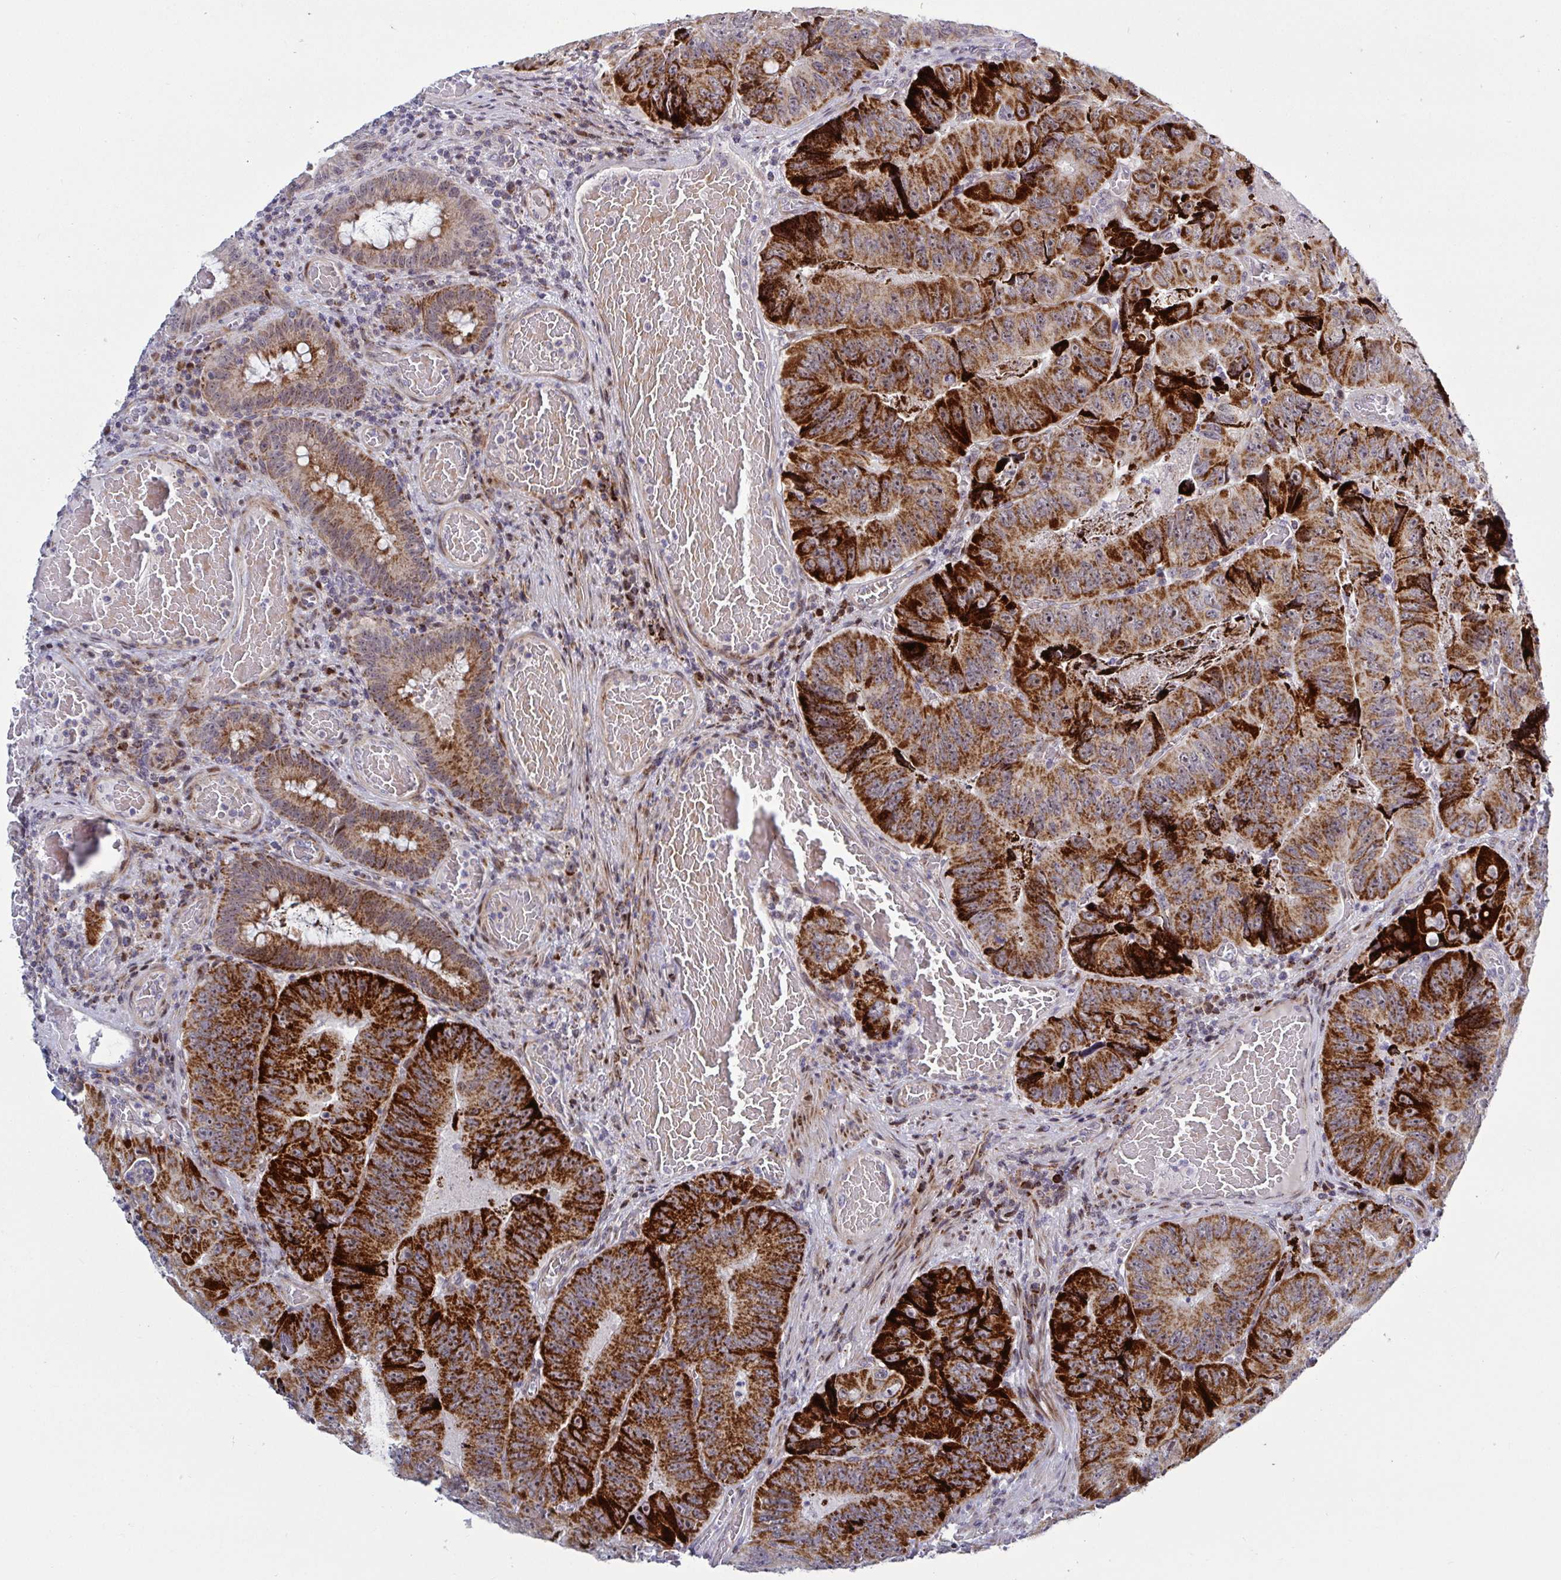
{"staining": {"intensity": "strong", "quantity": ">75%", "location": "cytoplasmic/membranous"}, "tissue": "colorectal cancer", "cell_type": "Tumor cells", "image_type": "cancer", "snomed": [{"axis": "morphology", "description": "Adenocarcinoma, NOS"}, {"axis": "topography", "description": "Colon"}], "caption": "Strong cytoplasmic/membranous protein expression is present in approximately >75% of tumor cells in colorectal cancer.", "gene": "DZIP1", "patient": {"sex": "female", "age": 84}}